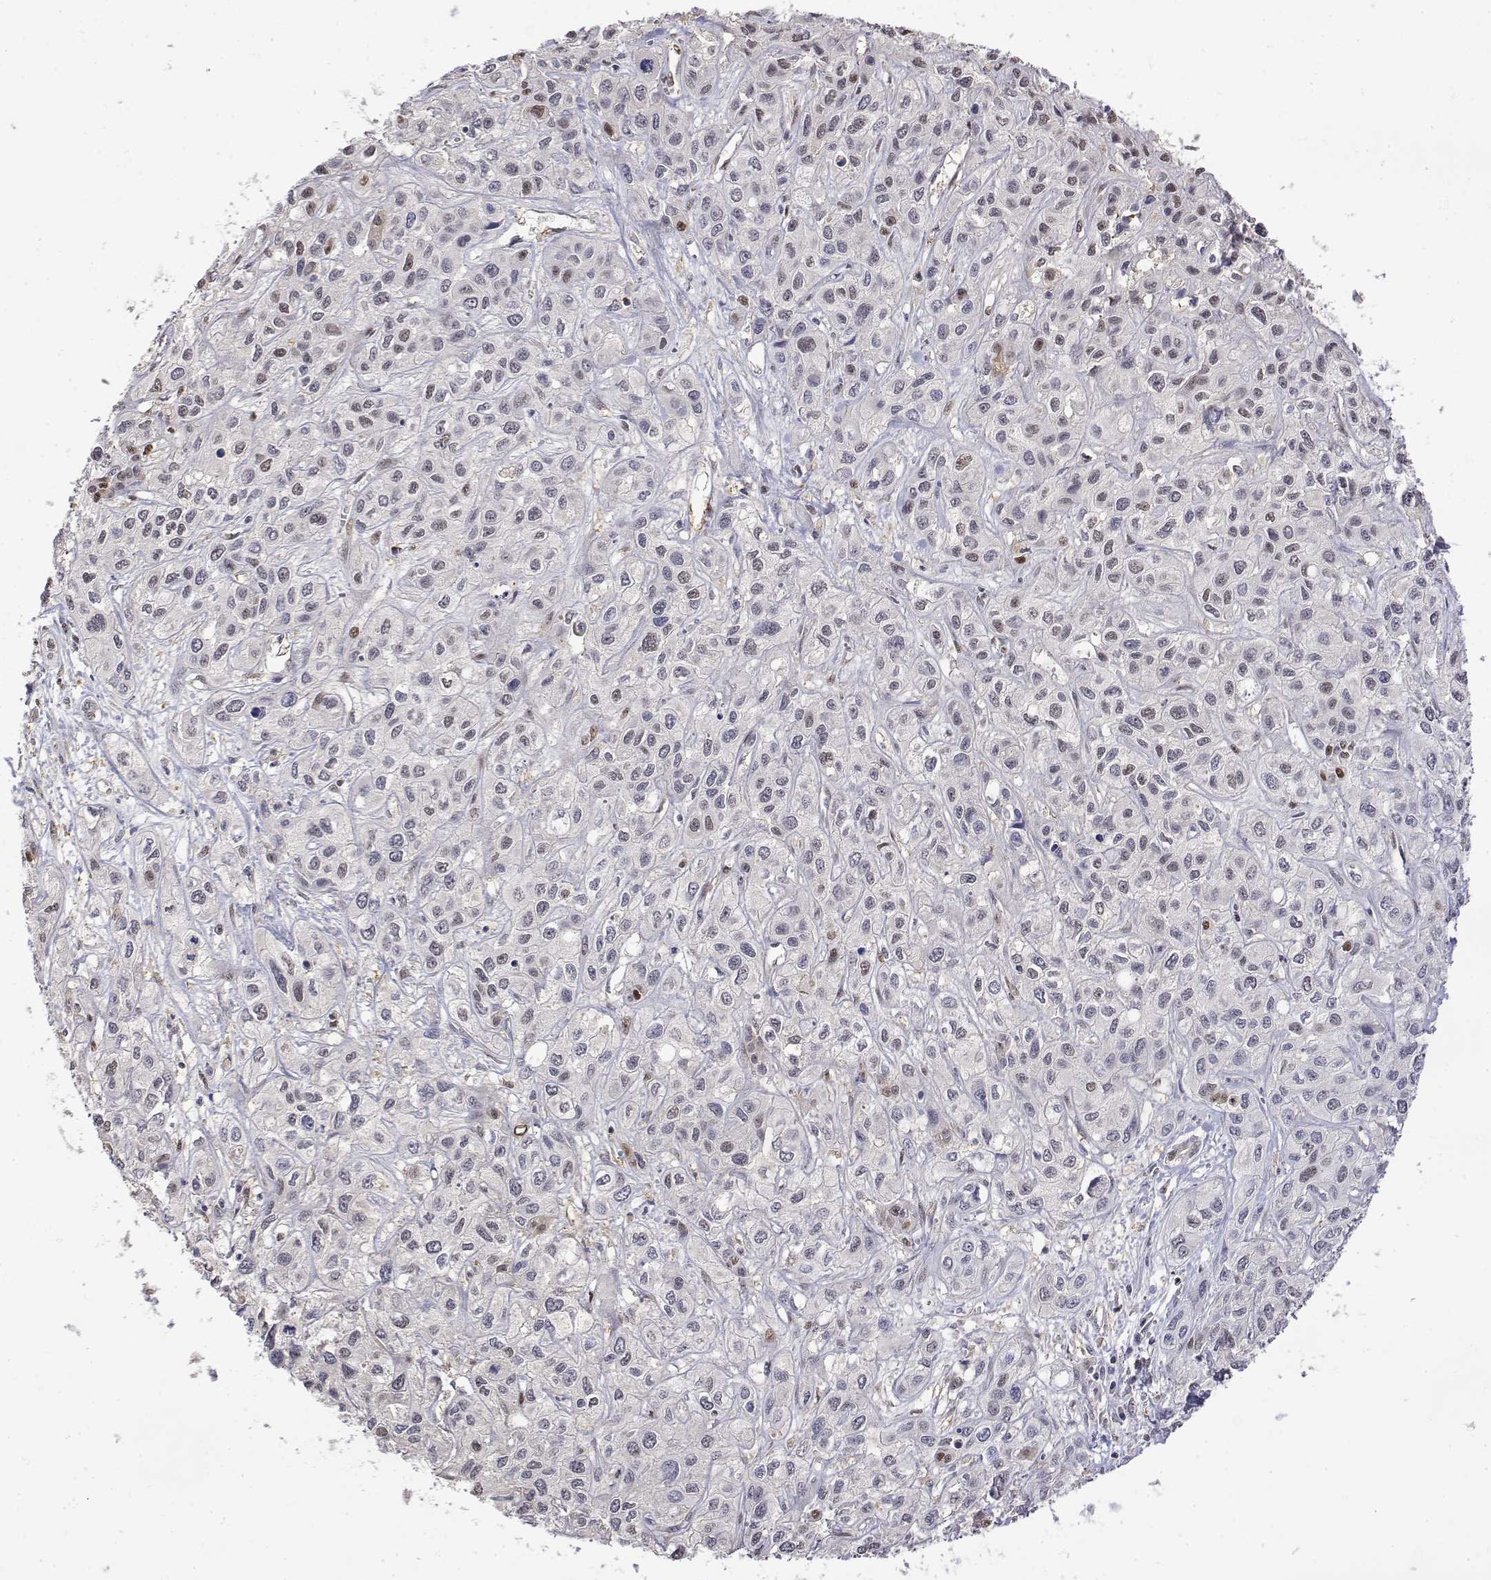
{"staining": {"intensity": "negative", "quantity": "none", "location": "none"}, "tissue": "liver cancer", "cell_type": "Tumor cells", "image_type": "cancer", "snomed": [{"axis": "morphology", "description": "Cholangiocarcinoma"}, {"axis": "topography", "description": "Liver"}], "caption": "Tumor cells are negative for protein expression in human liver cancer (cholangiocarcinoma).", "gene": "TPI1", "patient": {"sex": "female", "age": 66}}